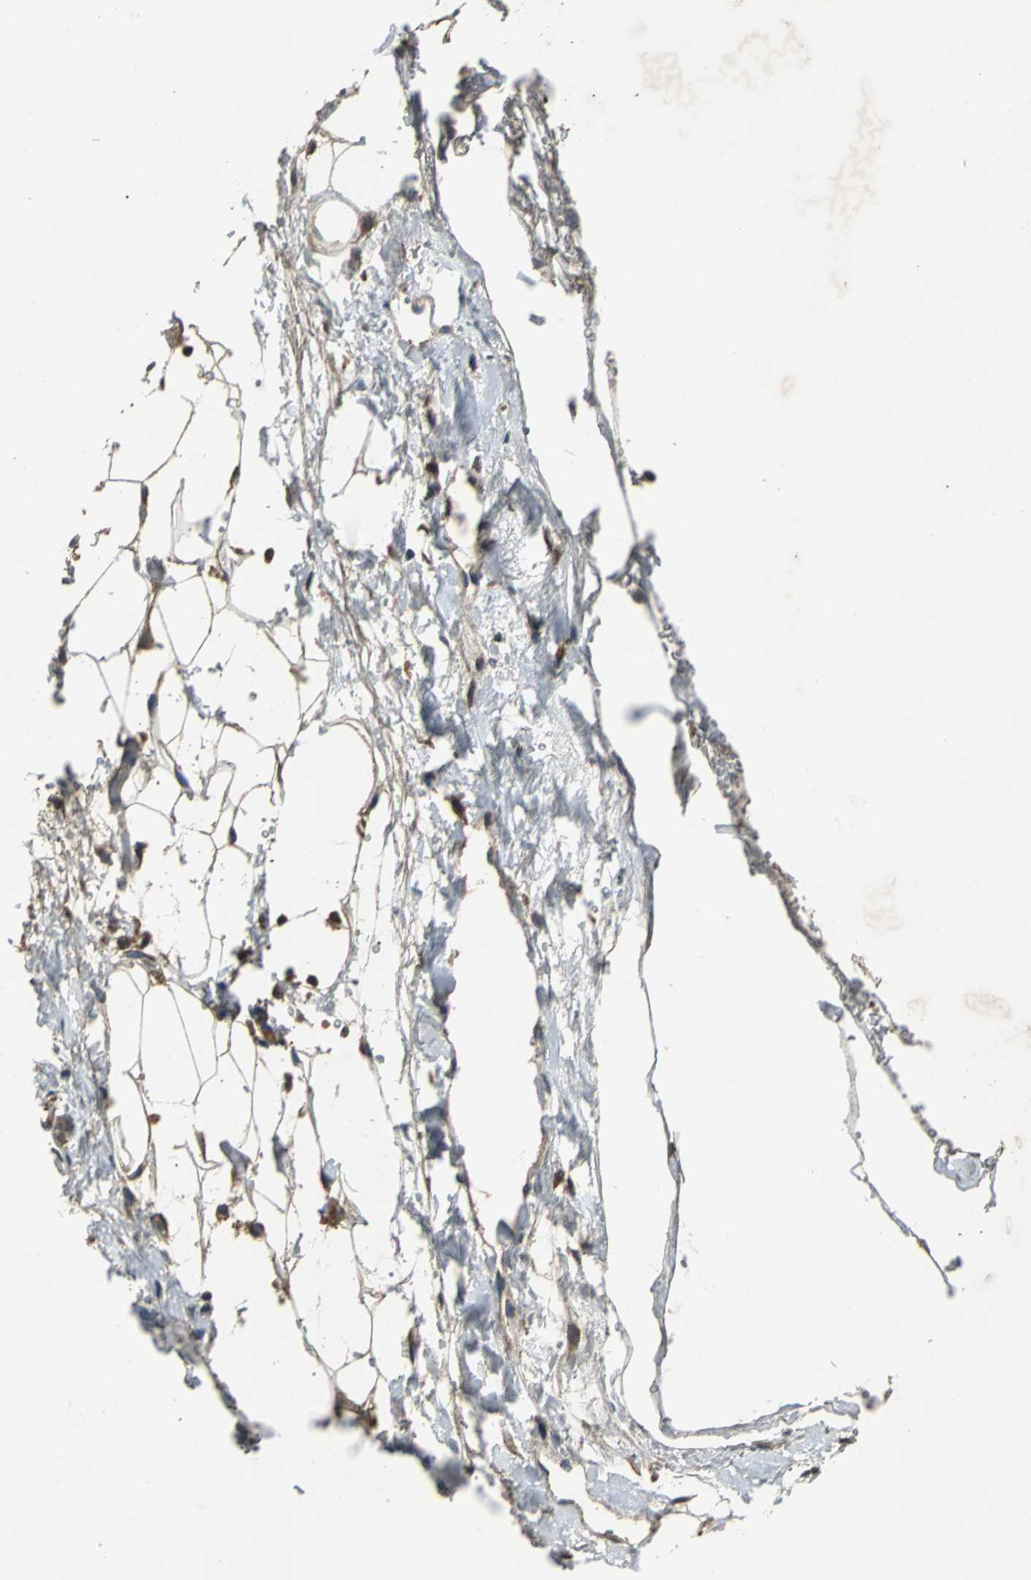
{"staining": {"intensity": "negative", "quantity": "none", "location": "none"}, "tissue": "adipose tissue", "cell_type": "Adipocytes", "image_type": "normal", "snomed": [{"axis": "morphology", "description": "Normal tissue, NOS"}, {"axis": "topography", "description": "Breast"}, {"axis": "topography", "description": "Soft tissue"}], "caption": "Protein analysis of benign adipose tissue reveals no significant staining in adipocytes.", "gene": "ZNF608", "patient": {"sex": "female", "age": 25}}